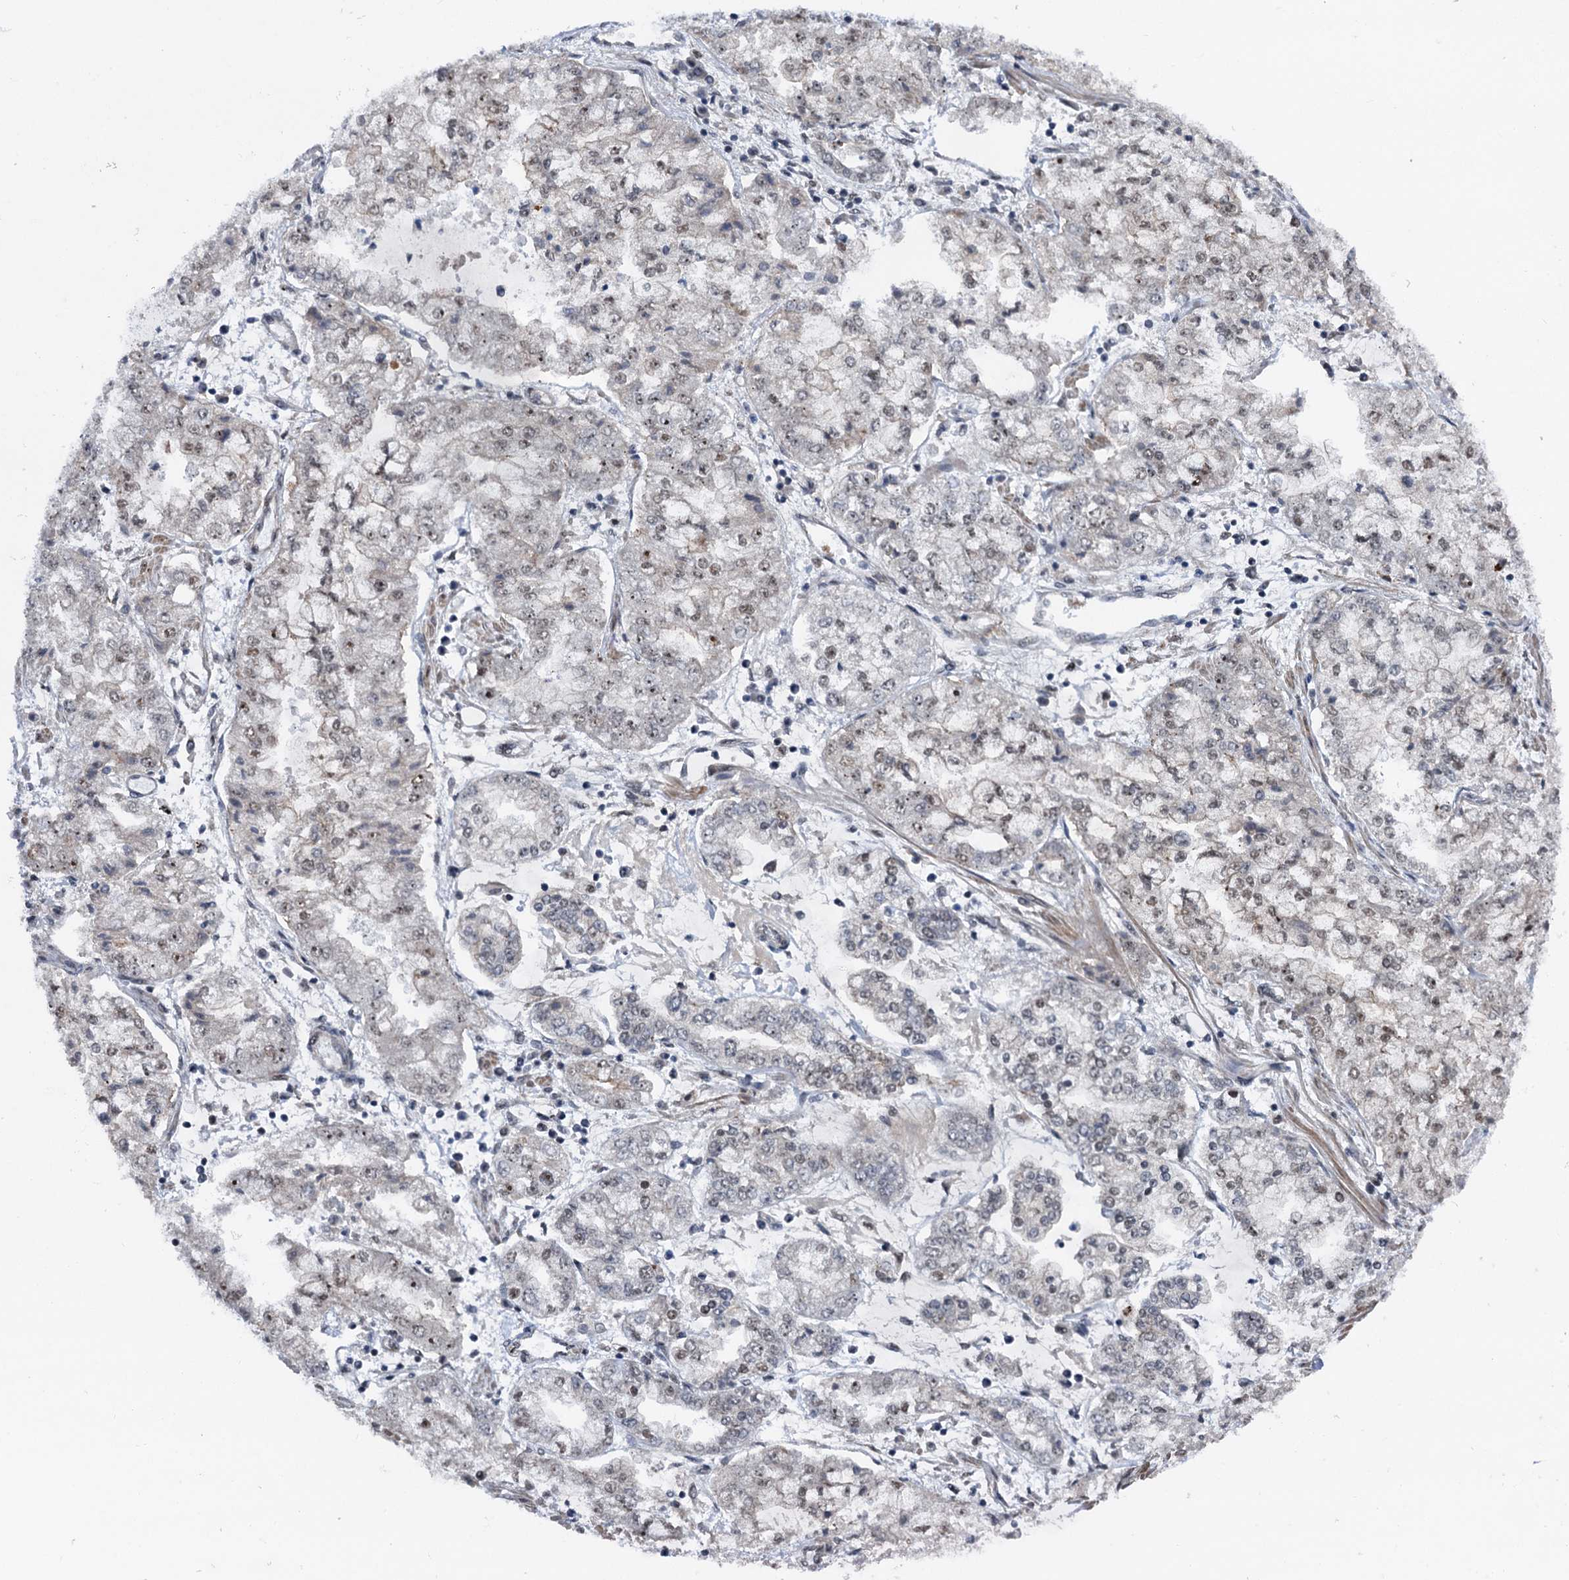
{"staining": {"intensity": "weak", "quantity": "25%-75%", "location": "nuclear"}, "tissue": "stomach cancer", "cell_type": "Tumor cells", "image_type": "cancer", "snomed": [{"axis": "morphology", "description": "Adenocarcinoma, NOS"}, {"axis": "topography", "description": "Stomach"}], "caption": "Protein expression analysis of human stomach cancer (adenocarcinoma) reveals weak nuclear positivity in about 25%-75% of tumor cells.", "gene": "RUFY2", "patient": {"sex": "male", "age": 76}}